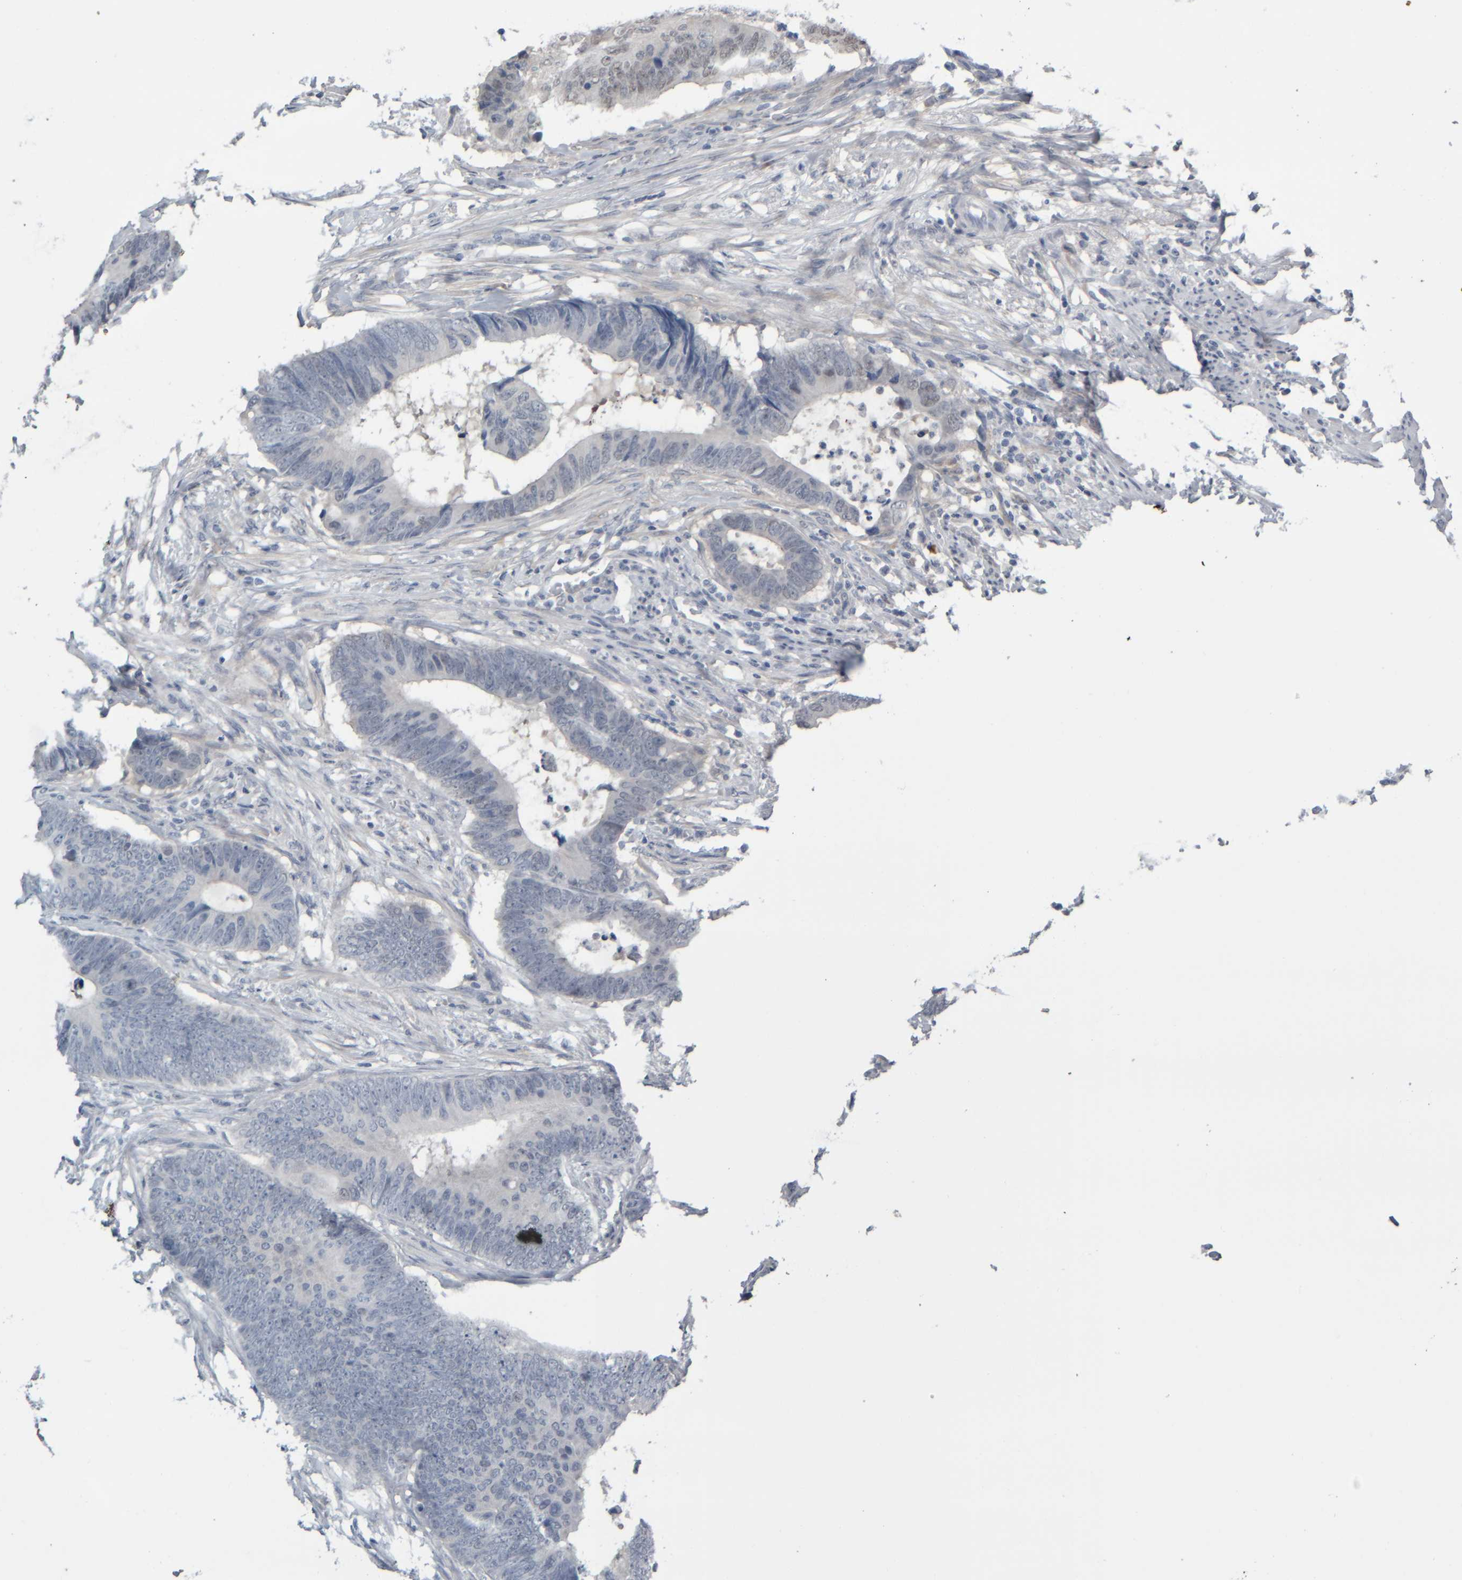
{"staining": {"intensity": "negative", "quantity": "none", "location": "none"}, "tissue": "colorectal cancer", "cell_type": "Tumor cells", "image_type": "cancer", "snomed": [{"axis": "morphology", "description": "Adenocarcinoma, NOS"}, {"axis": "topography", "description": "Colon"}], "caption": "IHC micrograph of human adenocarcinoma (colorectal) stained for a protein (brown), which shows no staining in tumor cells. Nuclei are stained in blue.", "gene": "COL14A1", "patient": {"sex": "male", "age": 56}}